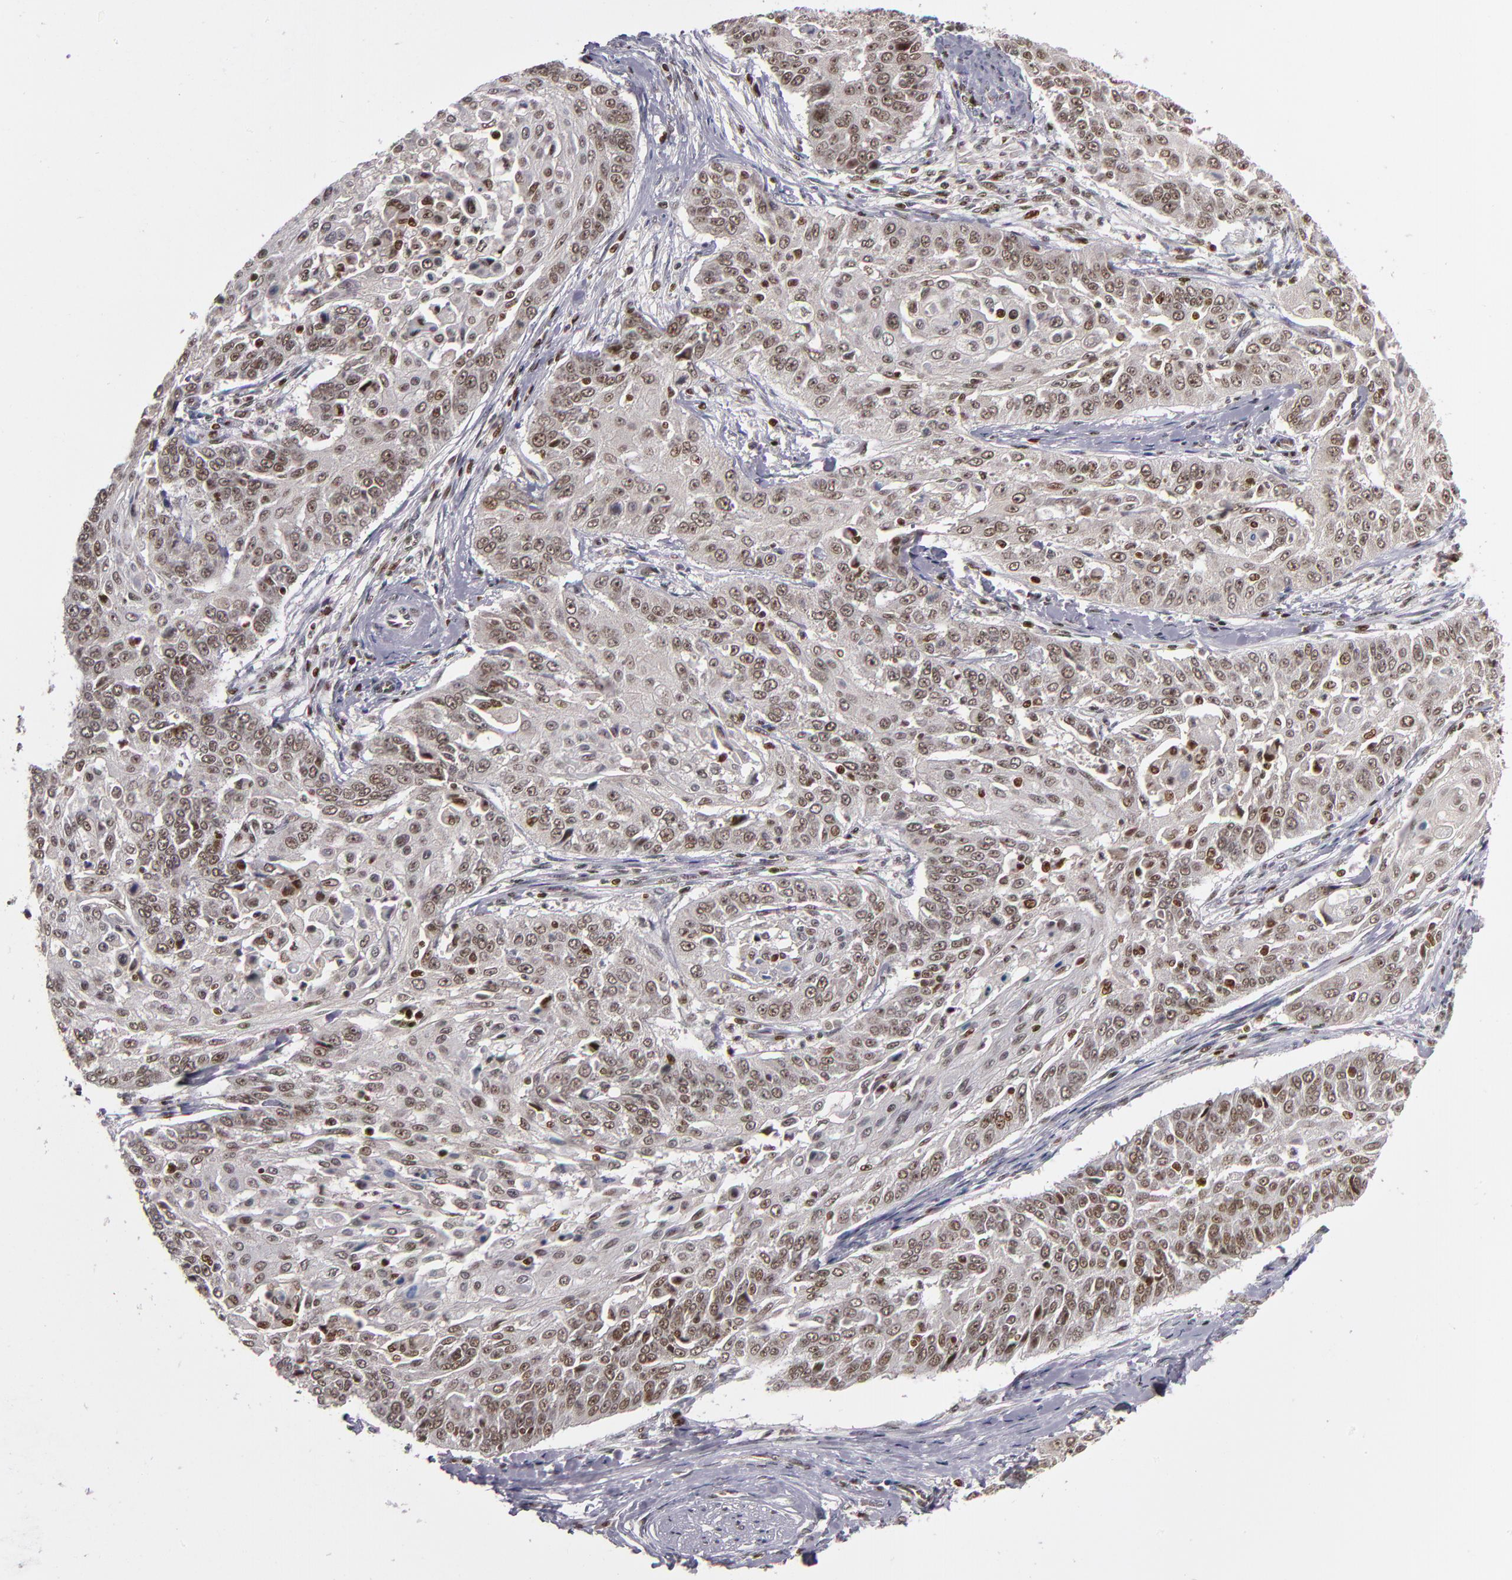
{"staining": {"intensity": "moderate", "quantity": ">75%", "location": "nuclear"}, "tissue": "cervical cancer", "cell_type": "Tumor cells", "image_type": "cancer", "snomed": [{"axis": "morphology", "description": "Squamous cell carcinoma, NOS"}, {"axis": "topography", "description": "Cervix"}], "caption": "High-magnification brightfield microscopy of cervical cancer stained with DAB (3,3'-diaminobenzidine) (brown) and counterstained with hematoxylin (blue). tumor cells exhibit moderate nuclear expression is appreciated in approximately>75% of cells.", "gene": "KDM6A", "patient": {"sex": "female", "age": 64}}